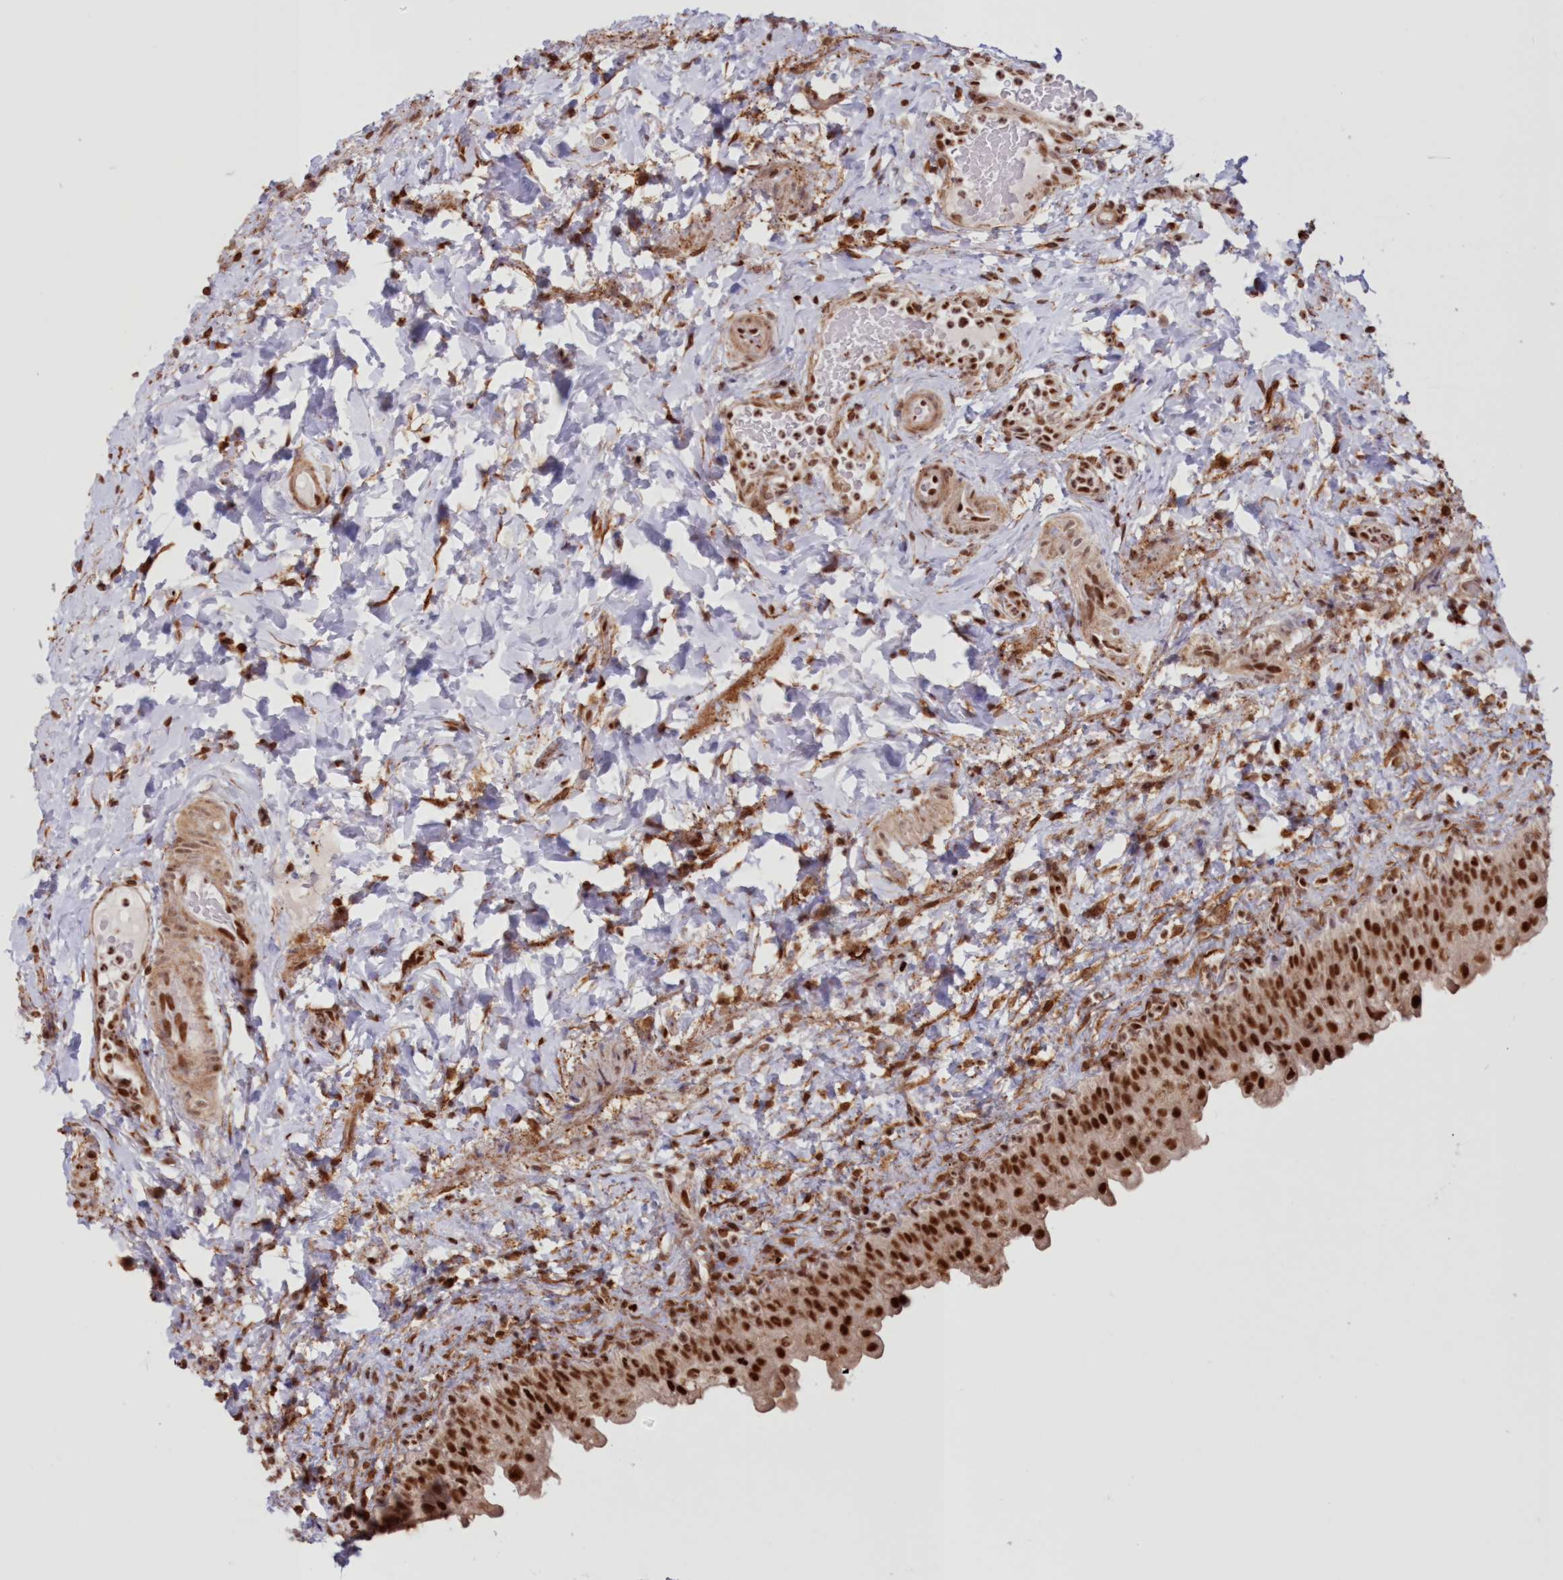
{"staining": {"intensity": "strong", "quantity": ">75%", "location": "nuclear"}, "tissue": "urinary bladder", "cell_type": "Urothelial cells", "image_type": "normal", "snomed": [{"axis": "morphology", "description": "Normal tissue, NOS"}, {"axis": "topography", "description": "Urinary bladder"}], "caption": "Immunohistochemistry (IHC) of unremarkable human urinary bladder exhibits high levels of strong nuclear positivity in approximately >75% of urothelial cells.", "gene": "POLR2B", "patient": {"sex": "female", "age": 27}}